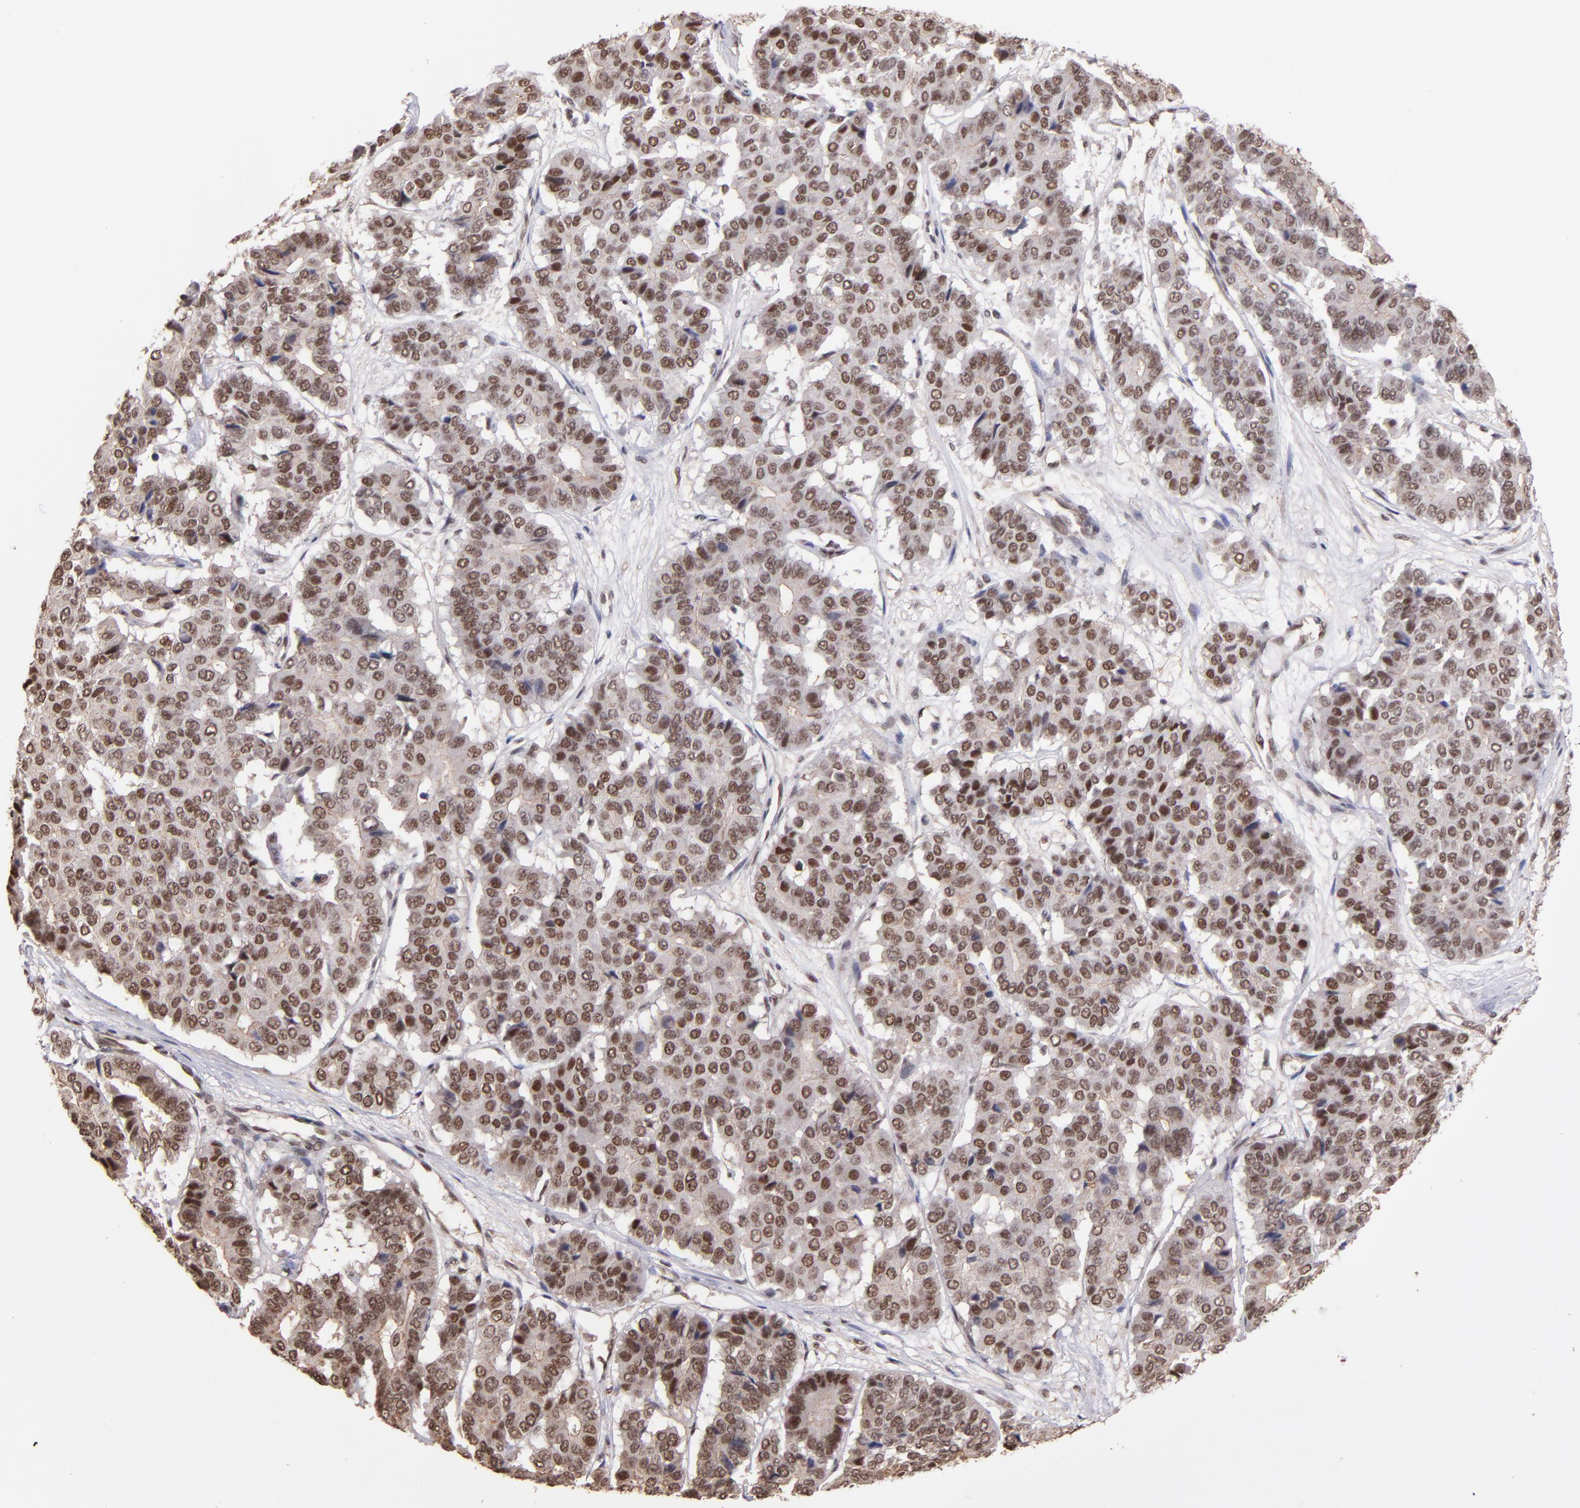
{"staining": {"intensity": "weak", "quantity": "25%-75%", "location": "nuclear"}, "tissue": "pancreatic cancer", "cell_type": "Tumor cells", "image_type": "cancer", "snomed": [{"axis": "morphology", "description": "Adenocarcinoma, NOS"}, {"axis": "topography", "description": "Pancreas"}], "caption": "Approximately 25%-75% of tumor cells in human pancreatic cancer exhibit weak nuclear protein staining as visualized by brown immunohistochemical staining.", "gene": "TERF2", "patient": {"sex": "male", "age": 50}}